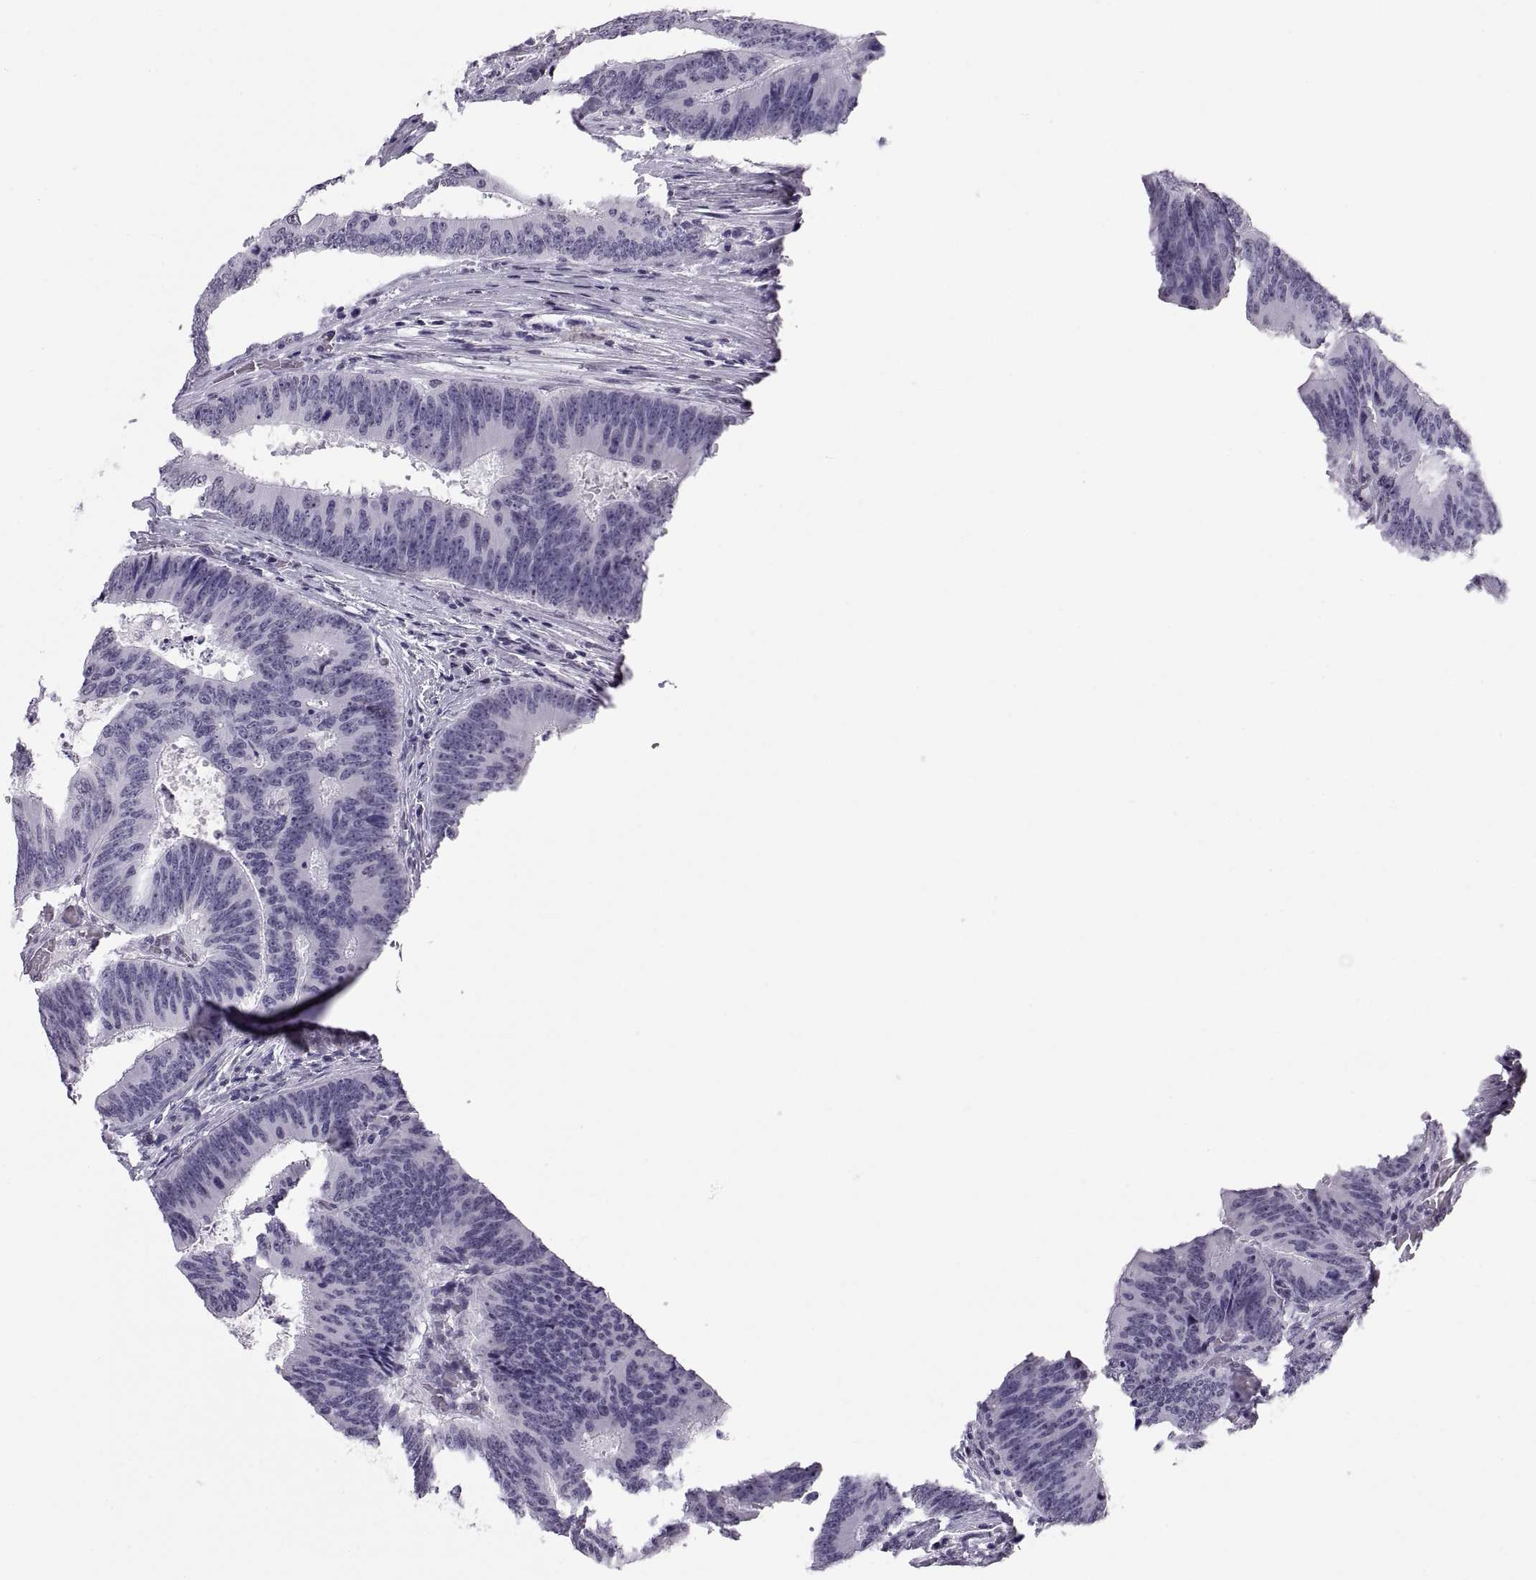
{"staining": {"intensity": "negative", "quantity": "none", "location": "none"}, "tissue": "colorectal cancer", "cell_type": "Tumor cells", "image_type": "cancer", "snomed": [{"axis": "morphology", "description": "Adenocarcinoma, NOS"}, {"axis": "topography", "description": "Colon"}], "caption": "Immunohistochemistry (IHC) of colorectal cancer displays no staining in tumor cells. Nuclei are stained in blue.", "gene": "CARTPT", "patient": {"sex": "female", "age": 82}}